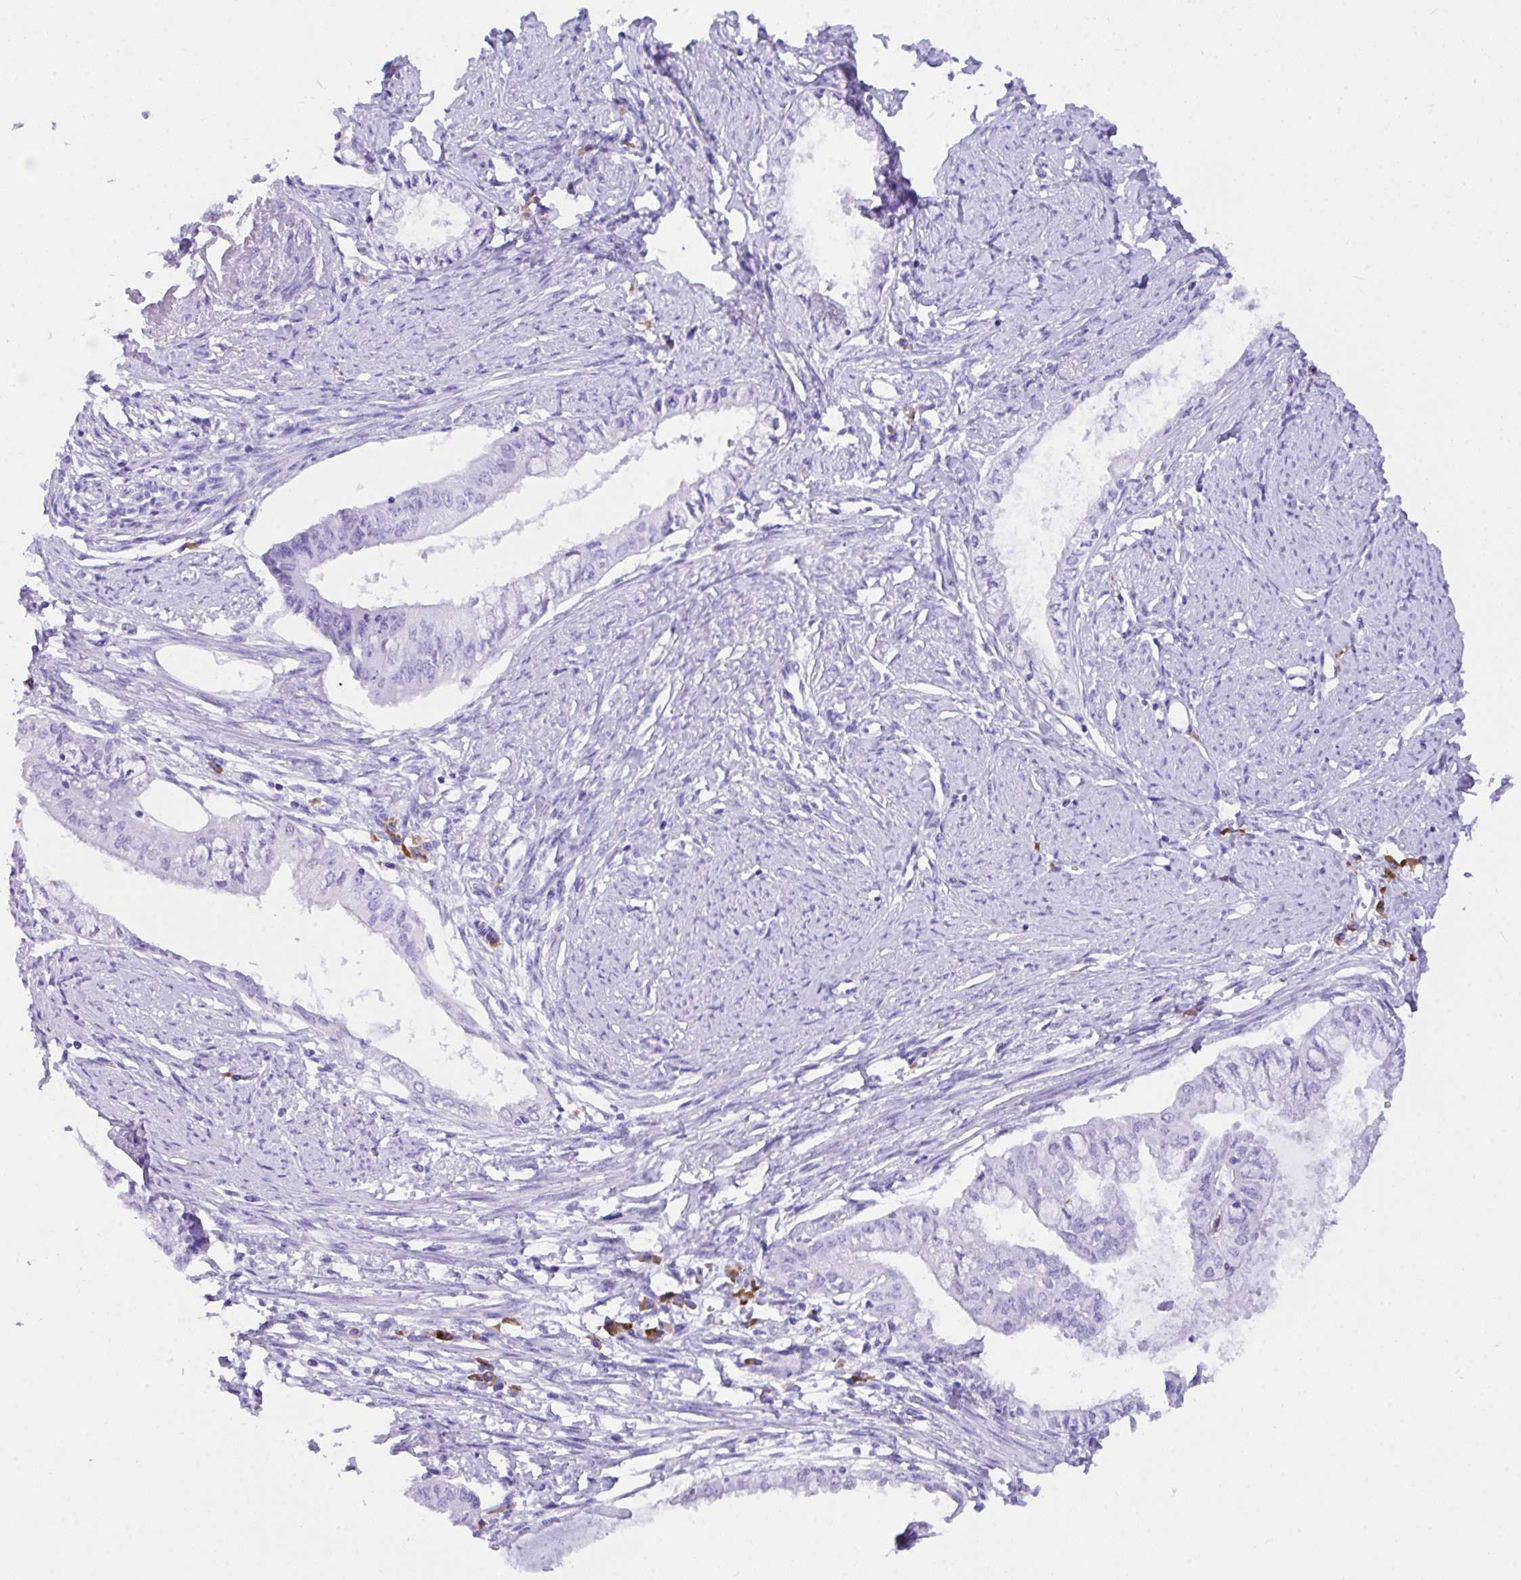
{"staining": {"intensity": "negative", "quantity": "none", "location": "none"}, "tissue": "endometrial cancer", "cell_type": "Tumor cells", "image_type": "cancer", "snomed": [{"axis": "morphology", "description": "Adenocarcinoma, NOS"}, {"axis": "topography", "description": "Endometrium"}], "caption": "Tumor cells show no significant protein positivity in endometrial cancer (adenocarcinoma).", "gene": "BEST4", "patient": {"sex": "female", "age": 76}}